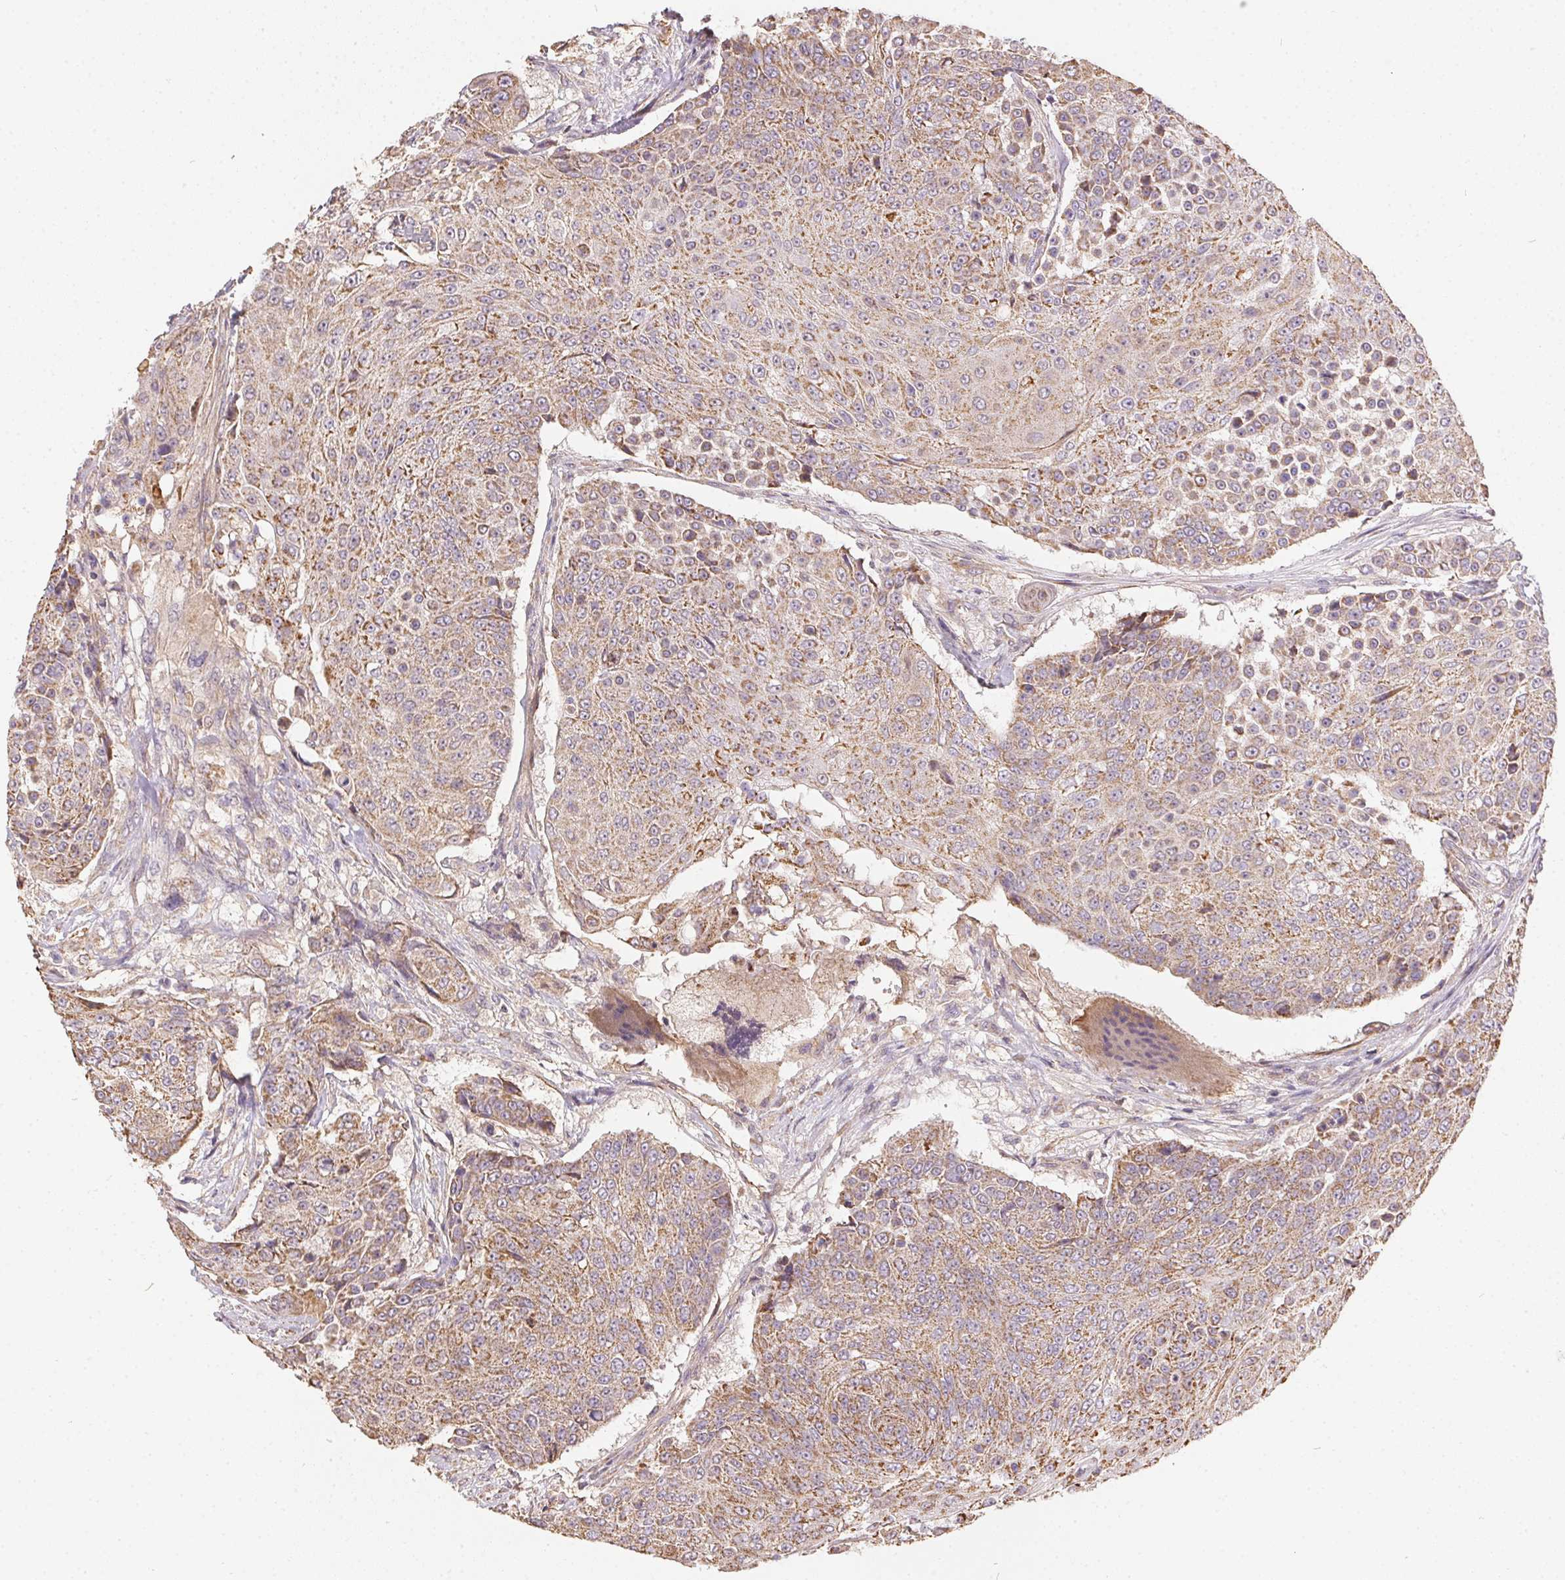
{"staining": {"intensity": "moderate", "quantity": ">75%", "location": "cytoplasmic/membranous"}, "tissue": "urothelial cancer", "cell_type": "Tumor cells", "image_type": "cancer", "snomed": [{"axis": "morphology", "description": "Urothelial carcinoma, High grade"}, {"axis": "topography", "description": "Urinary bladder"}], "caption": "Protein analysis of urothelial cancer tissue exhibits moderate cytoplasmic/membranous staining in approximately >75% of tumor cells.", "gene": "REV3L", "patient": {"sex": "female", "age": 63}}